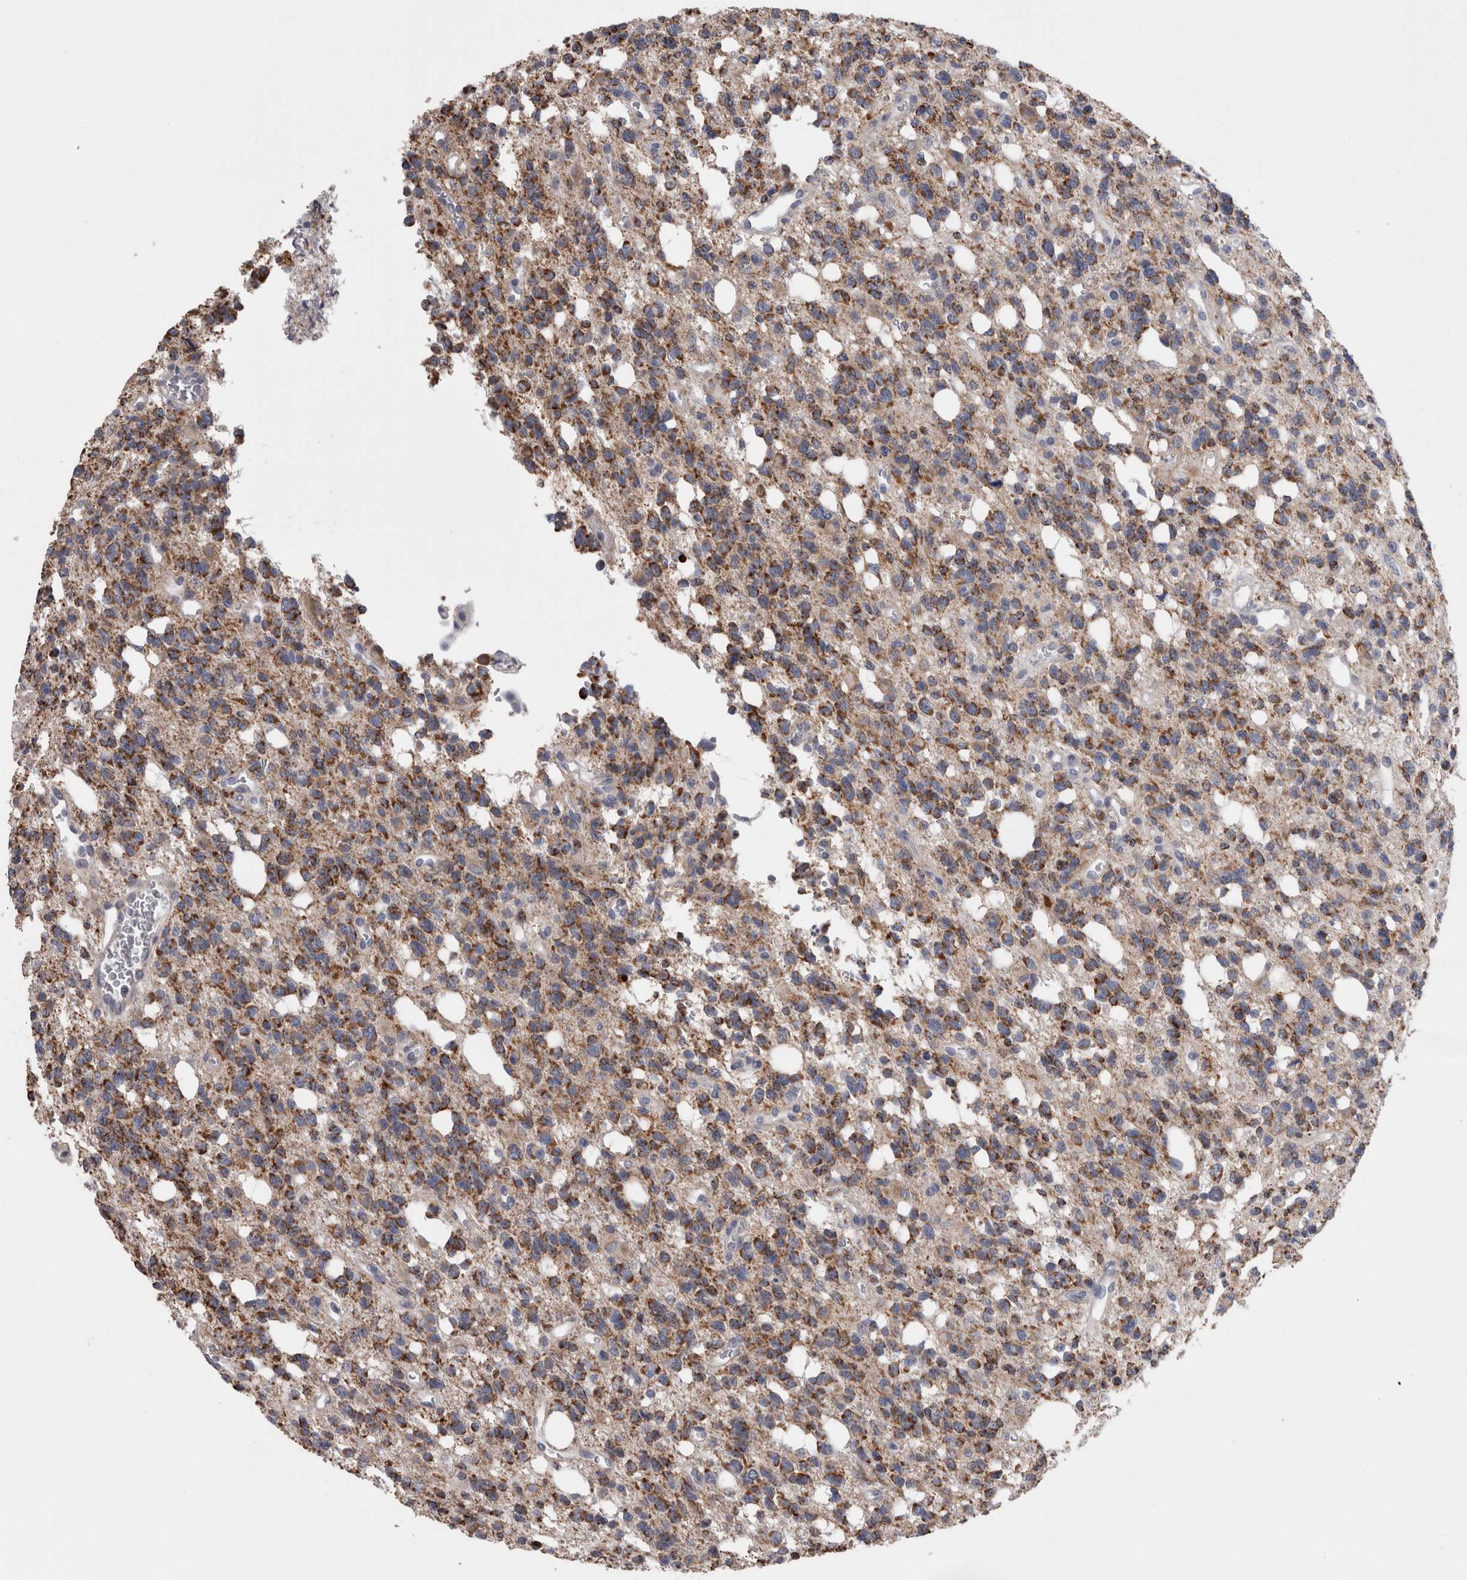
{"staining": {"intensity": "strong", "quantity": ">75%", "location": "cytoplasmic/membranous"}, "tissue": "glioma", "cell_type": "Tumor cells", "image_type": "cancer", "snomed": [{"axis": "morphology", "description": "Glioma, malignant, High grade"}, {"axis": "topography", "description": "Brain"}], "caption": "Tumor cells demonstrate high levels of strong cytoplasmic/membranous expression in approximately >75% of cells in malignant high-grade glioma.", "gene": "GDAP1", "patient": {"sex": "female", "age": 62}}